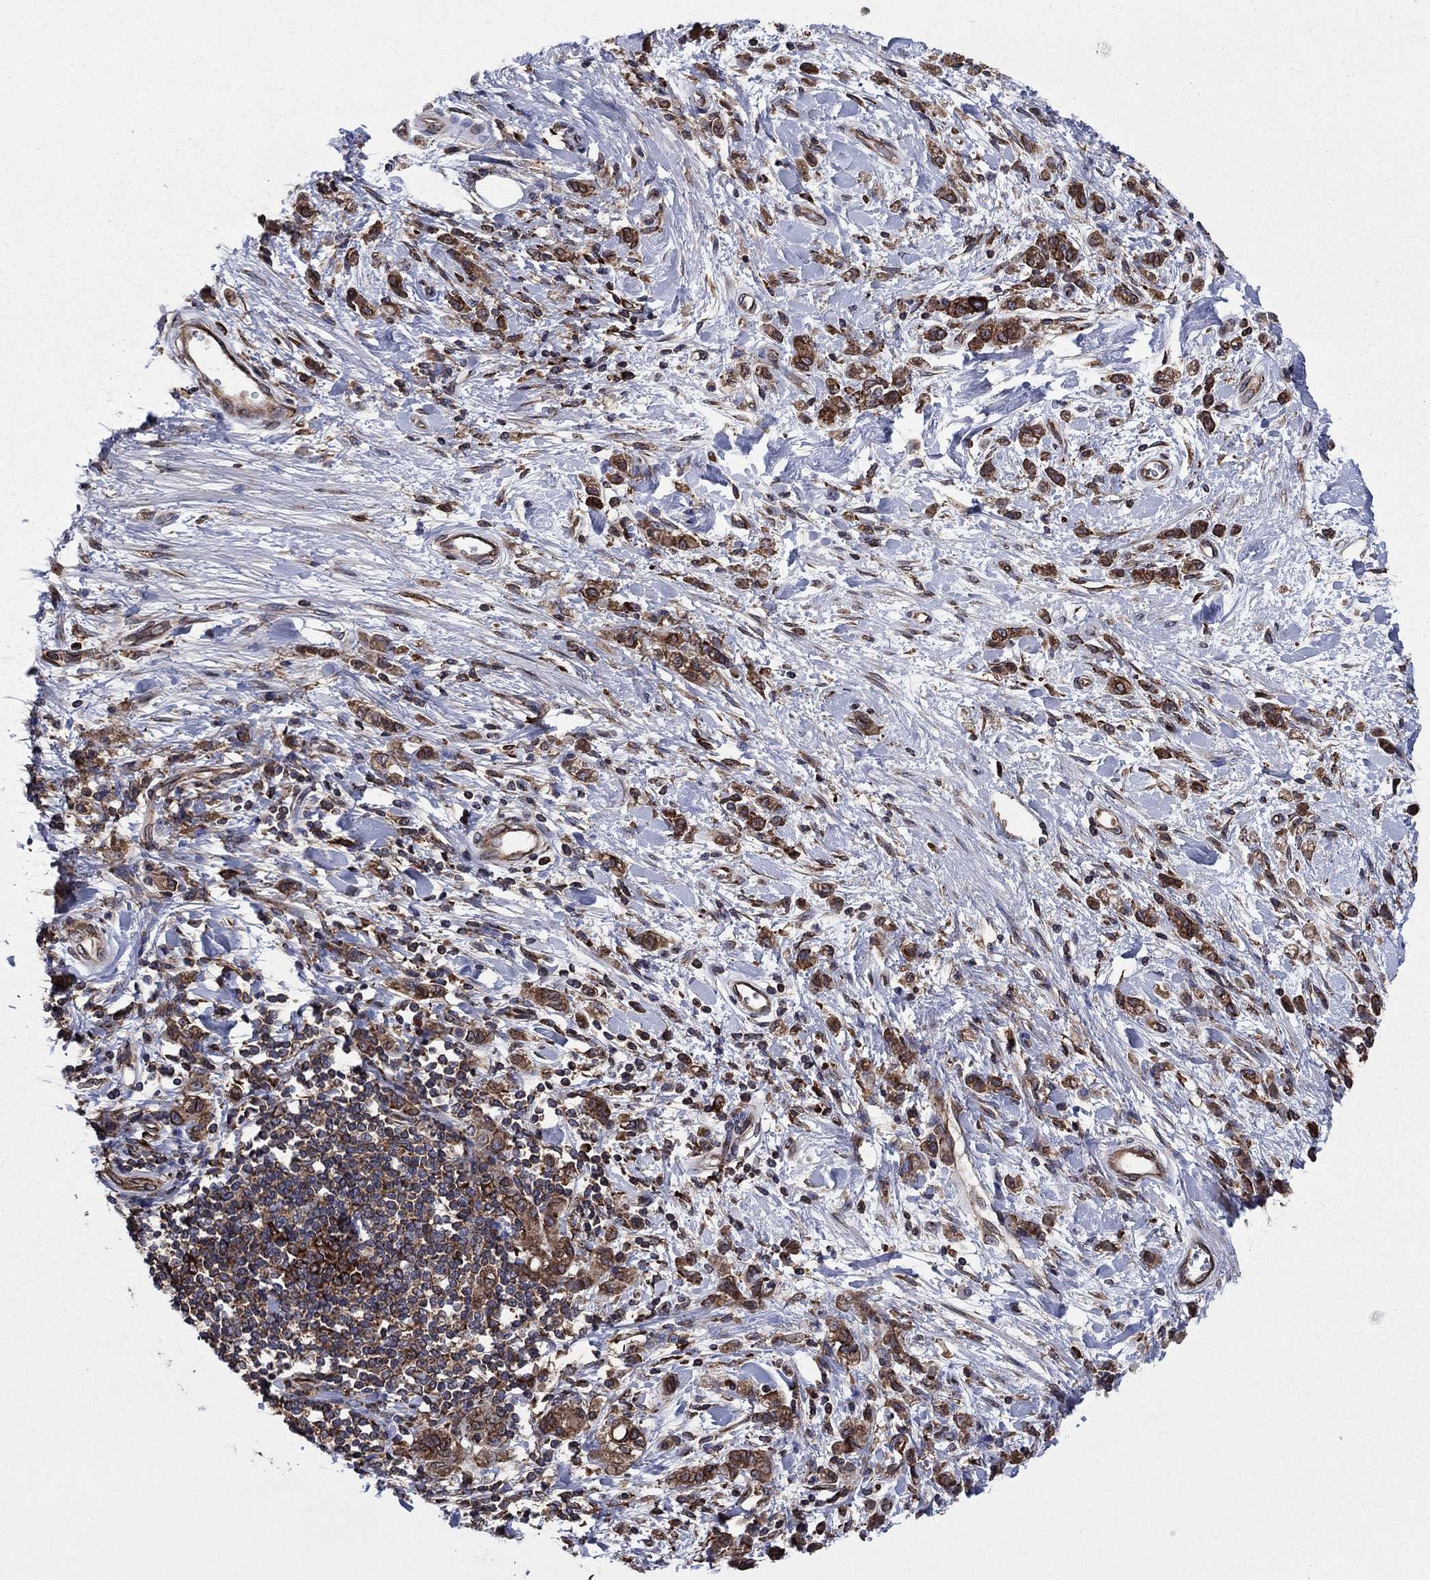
{"staining": {"intensity": "strong", "quantity": "25%-75%", "location": "cytoplasmic/membranous"}, "tissue": "stomach cancer", "cell_type": "Tumor cells", "image_type": "cancer", "snomed": [{"axis": "morphology", "description": "Adenocarcinoma, NOS"}, {"axis": "topography", "description": "Stomach"}], "caption": "Brown immunohistochemical staining in adenocarcinoma (stomach) displays strong cytoplasmic/membranous positivity in approximately 25%-75% of tumor cells.", "gene": "YBX1", "patient": {"sex": "male", "age": 77}}